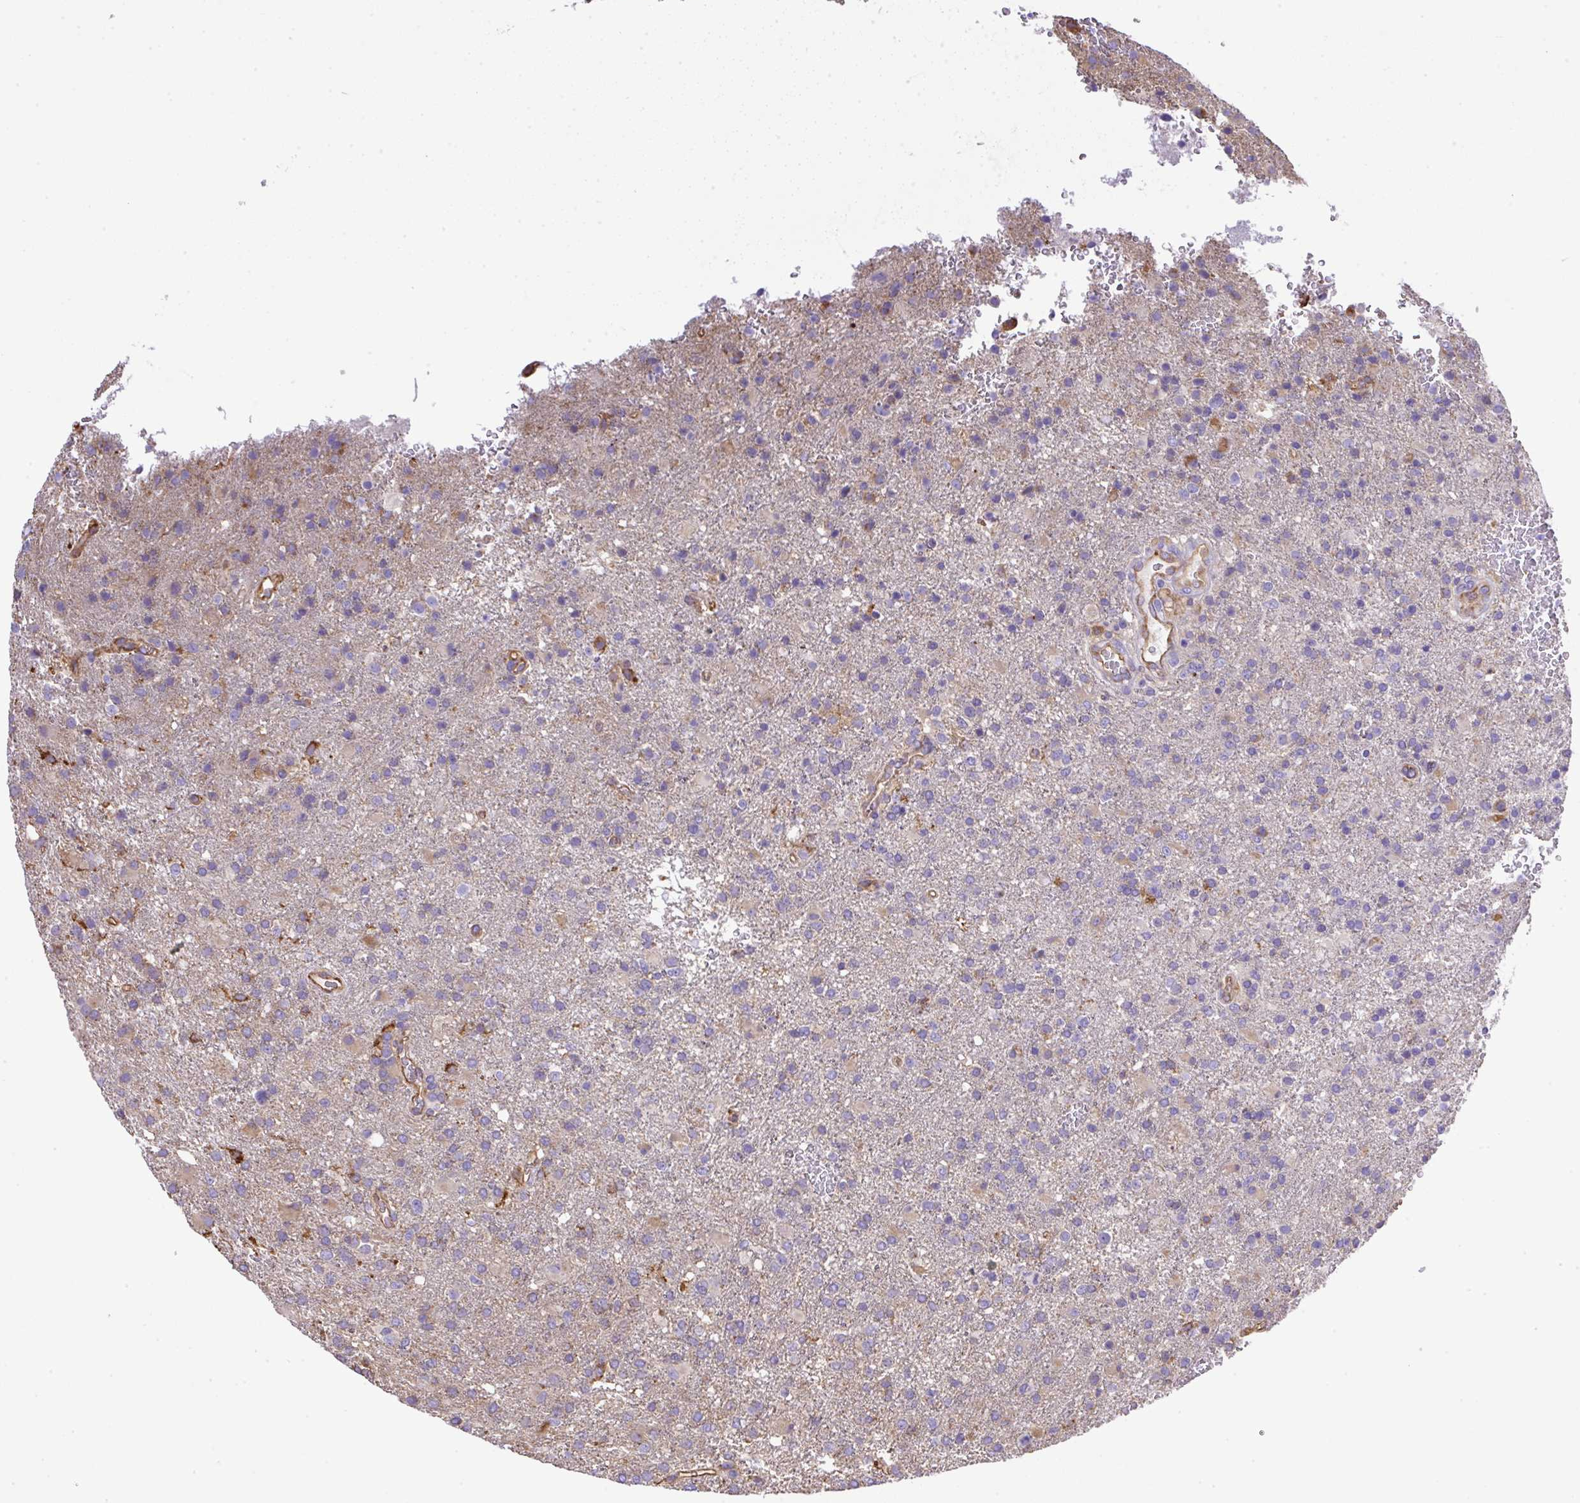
{"staining": {"intensity": "negative", "quantity": "none", "location": "none"}, "tissue": "glioma", "cell_type": "Tumor cells", "image_type": "cancer", "snomed": [{"axis": "morphology", "description": "Glioma, malignant, High grade"}, {"axis": "topography", "description": "Brain"}], "caption": "Immunohistochemical staining of human malignant high-grade glioma reveals no significant positivity in tumor cells.", "gene": "MAGEB5", "patient": {"sex": "female", "age": 74}}